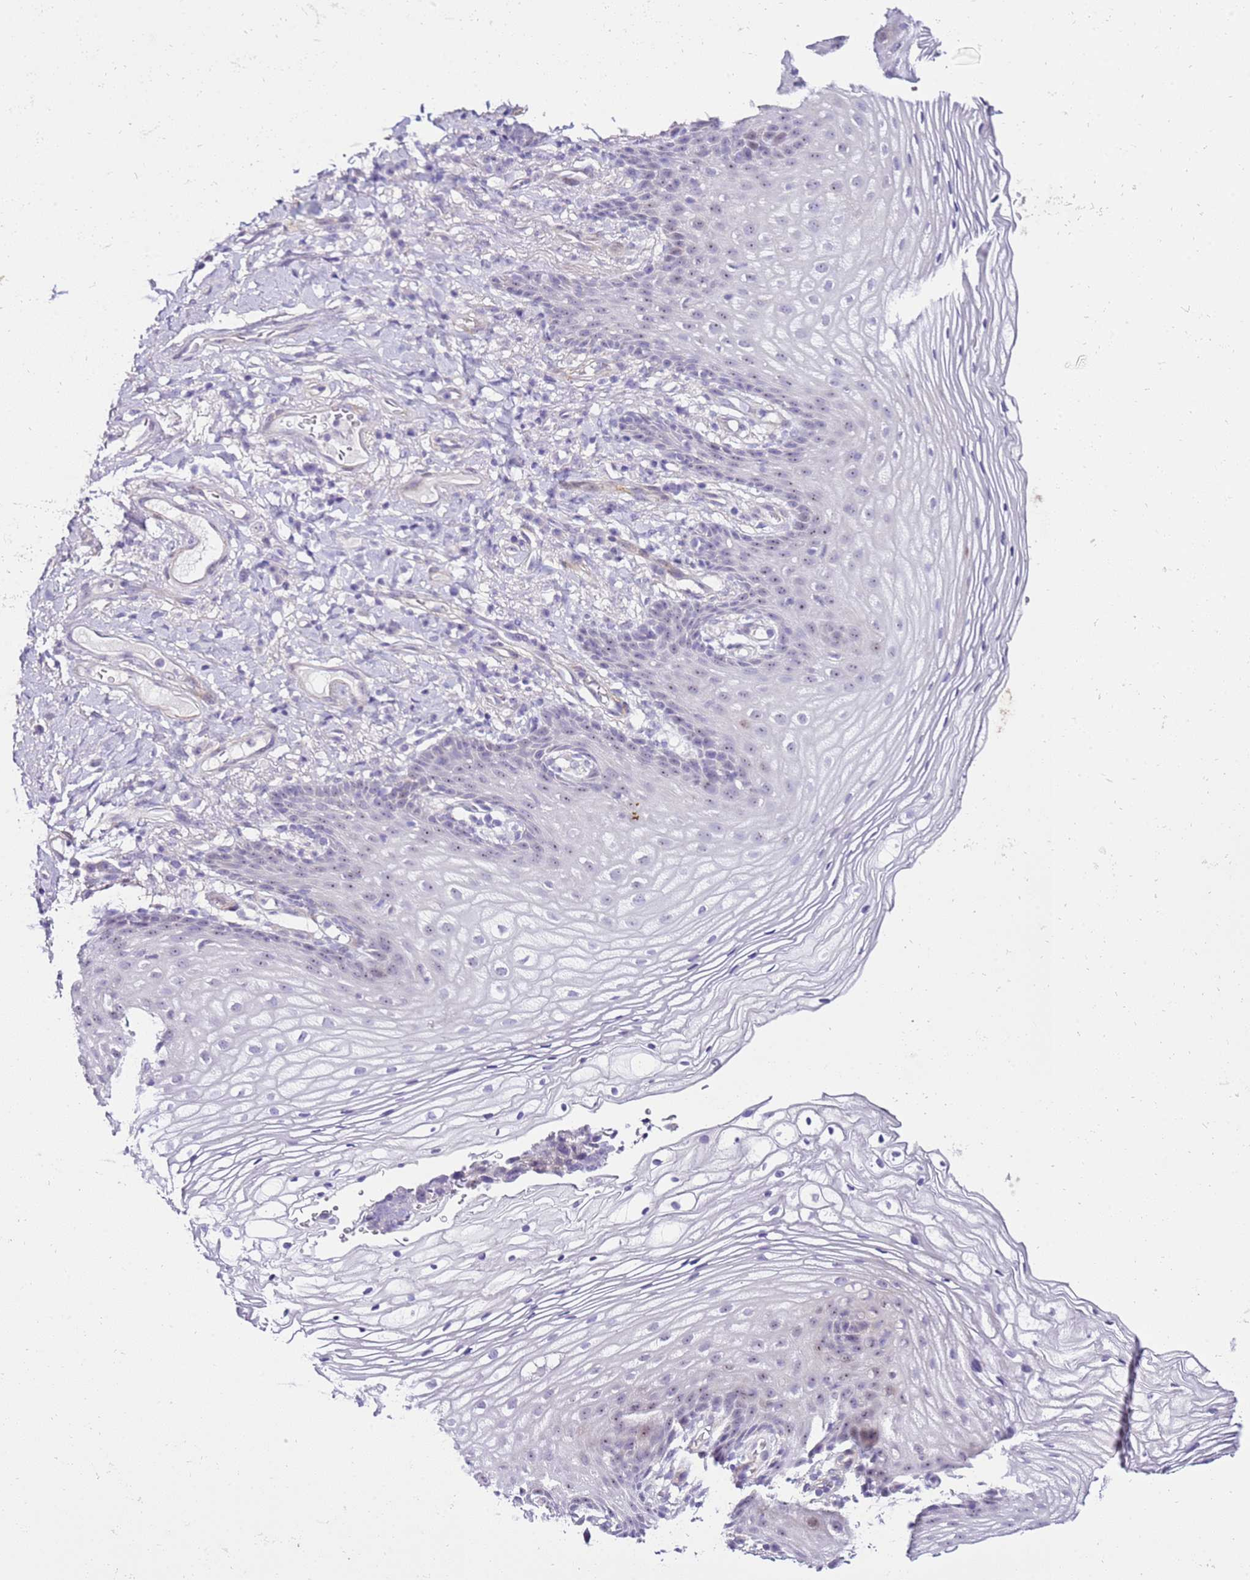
{"staining": {"intensity": "negative", "quantity": "none", "location": "none"}, "tissue": "vagina", "cell_type": "Squamous epithelial cells", "image_type": "normal", "snomed": [{"axis": "morphology", "description": "Normal tissue, NOS"}, {"axis": "topography", "description": "Vagina"}], "caption": "Immunohistochemical staining of benign vagina shows no significant positivity in squamous epithelial cells. The staining is performed using DAB (3,3'-diaminobenzidine) brown chromogen with nuclei counter-stained in using hematoxylin.", "gene": "HGD", "patient": {"sex": "female", "age": 60}}